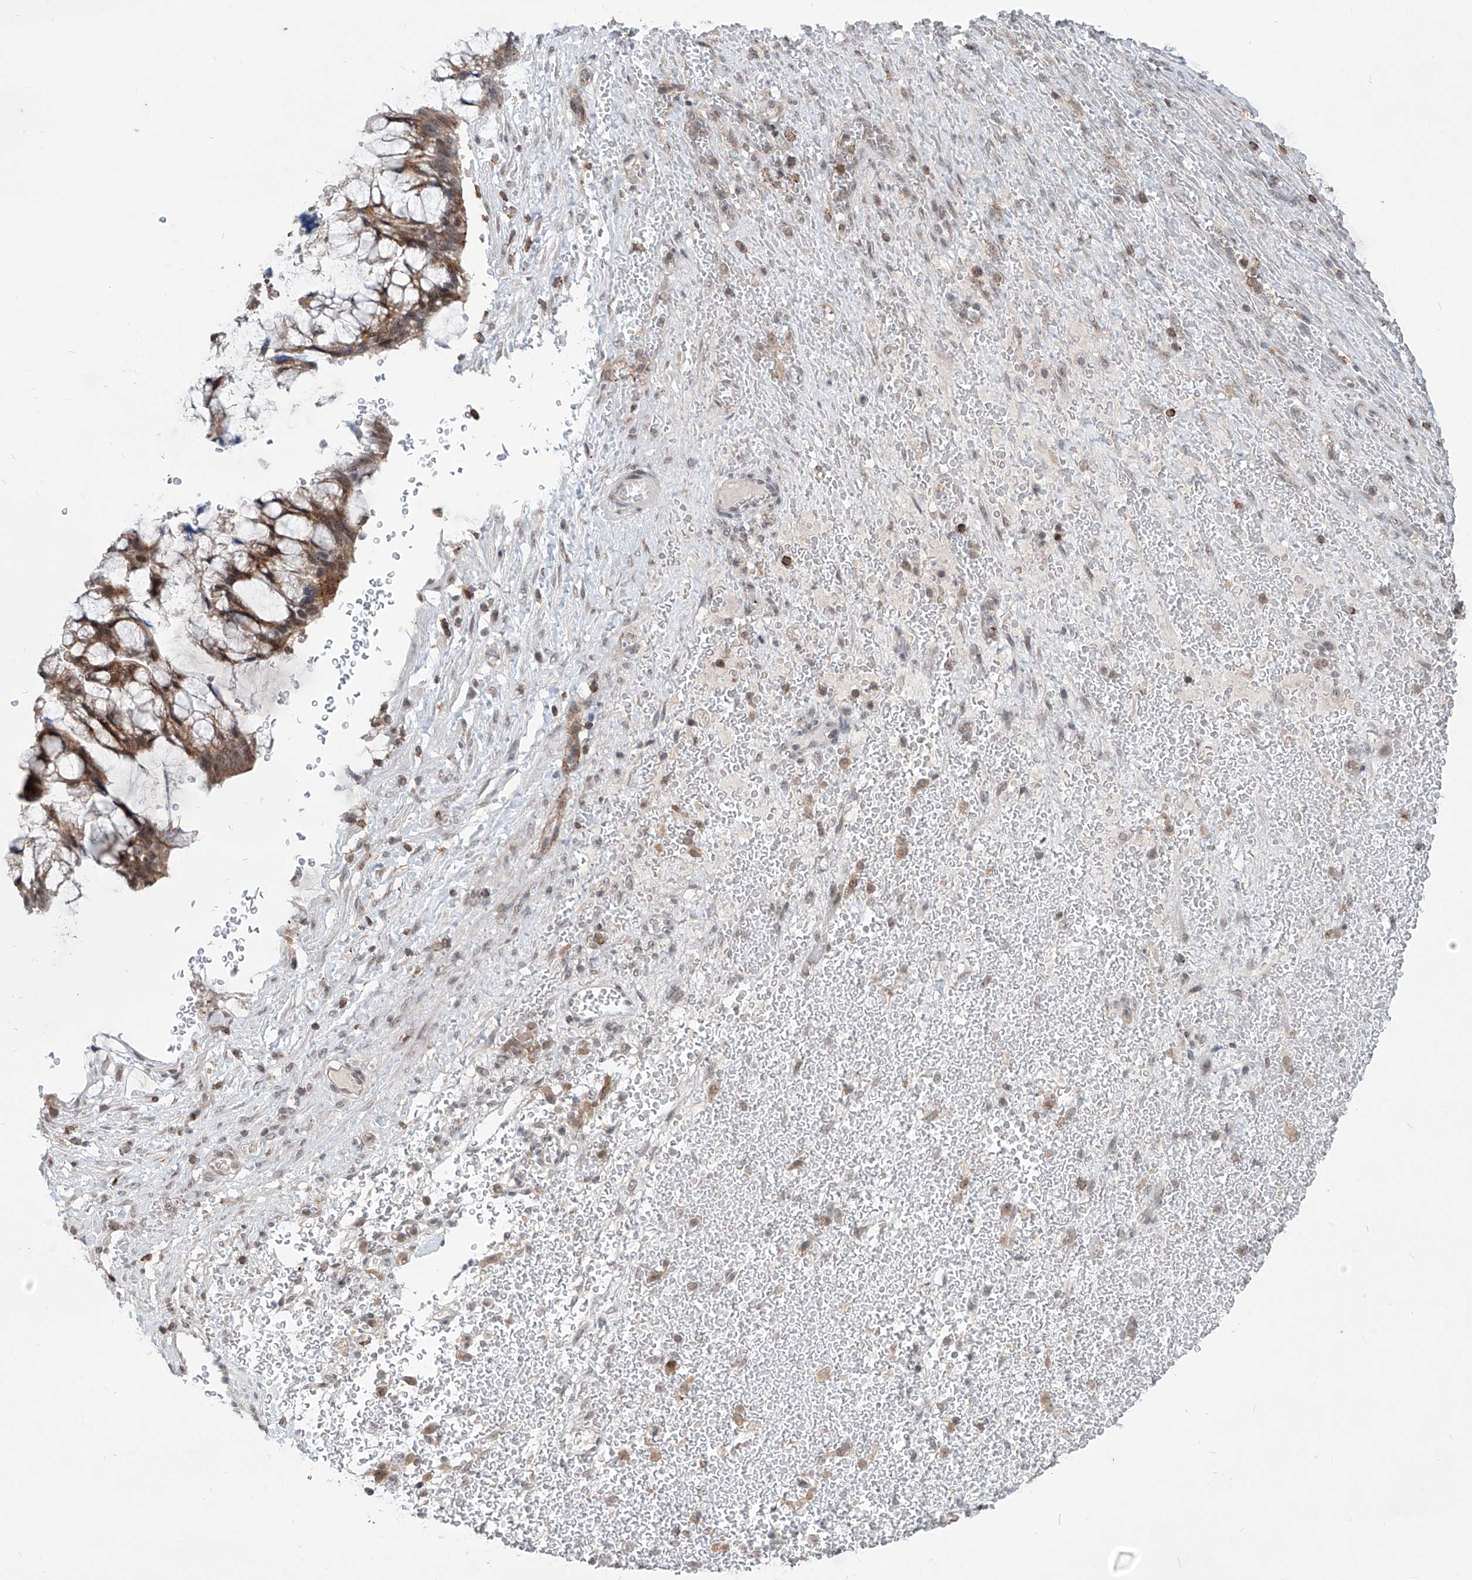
{"staining": {"intensity": "moderate", "quantity": ">75%", "location": "cytoplasmic/membranous,nuclear"}, "tissue": "ovarian cancer", "cell_type": "Tumor cells", "image_type": "cancer", "snomed": [{"axis": "morphology", "description": "Cystadenocarcinoma, mucinous, NOS"}, {"axis": "topography", "description": "Ovary"}], "caption": "A micrograph of ovarian mucinous cystadenocarcinoma stained for a protein displays moderate cytoplasmic/membranous and nuclear brown staining in tumor cells.", "gene": "ZBTB48", "patient": {"sex": "female", "age": 37}}